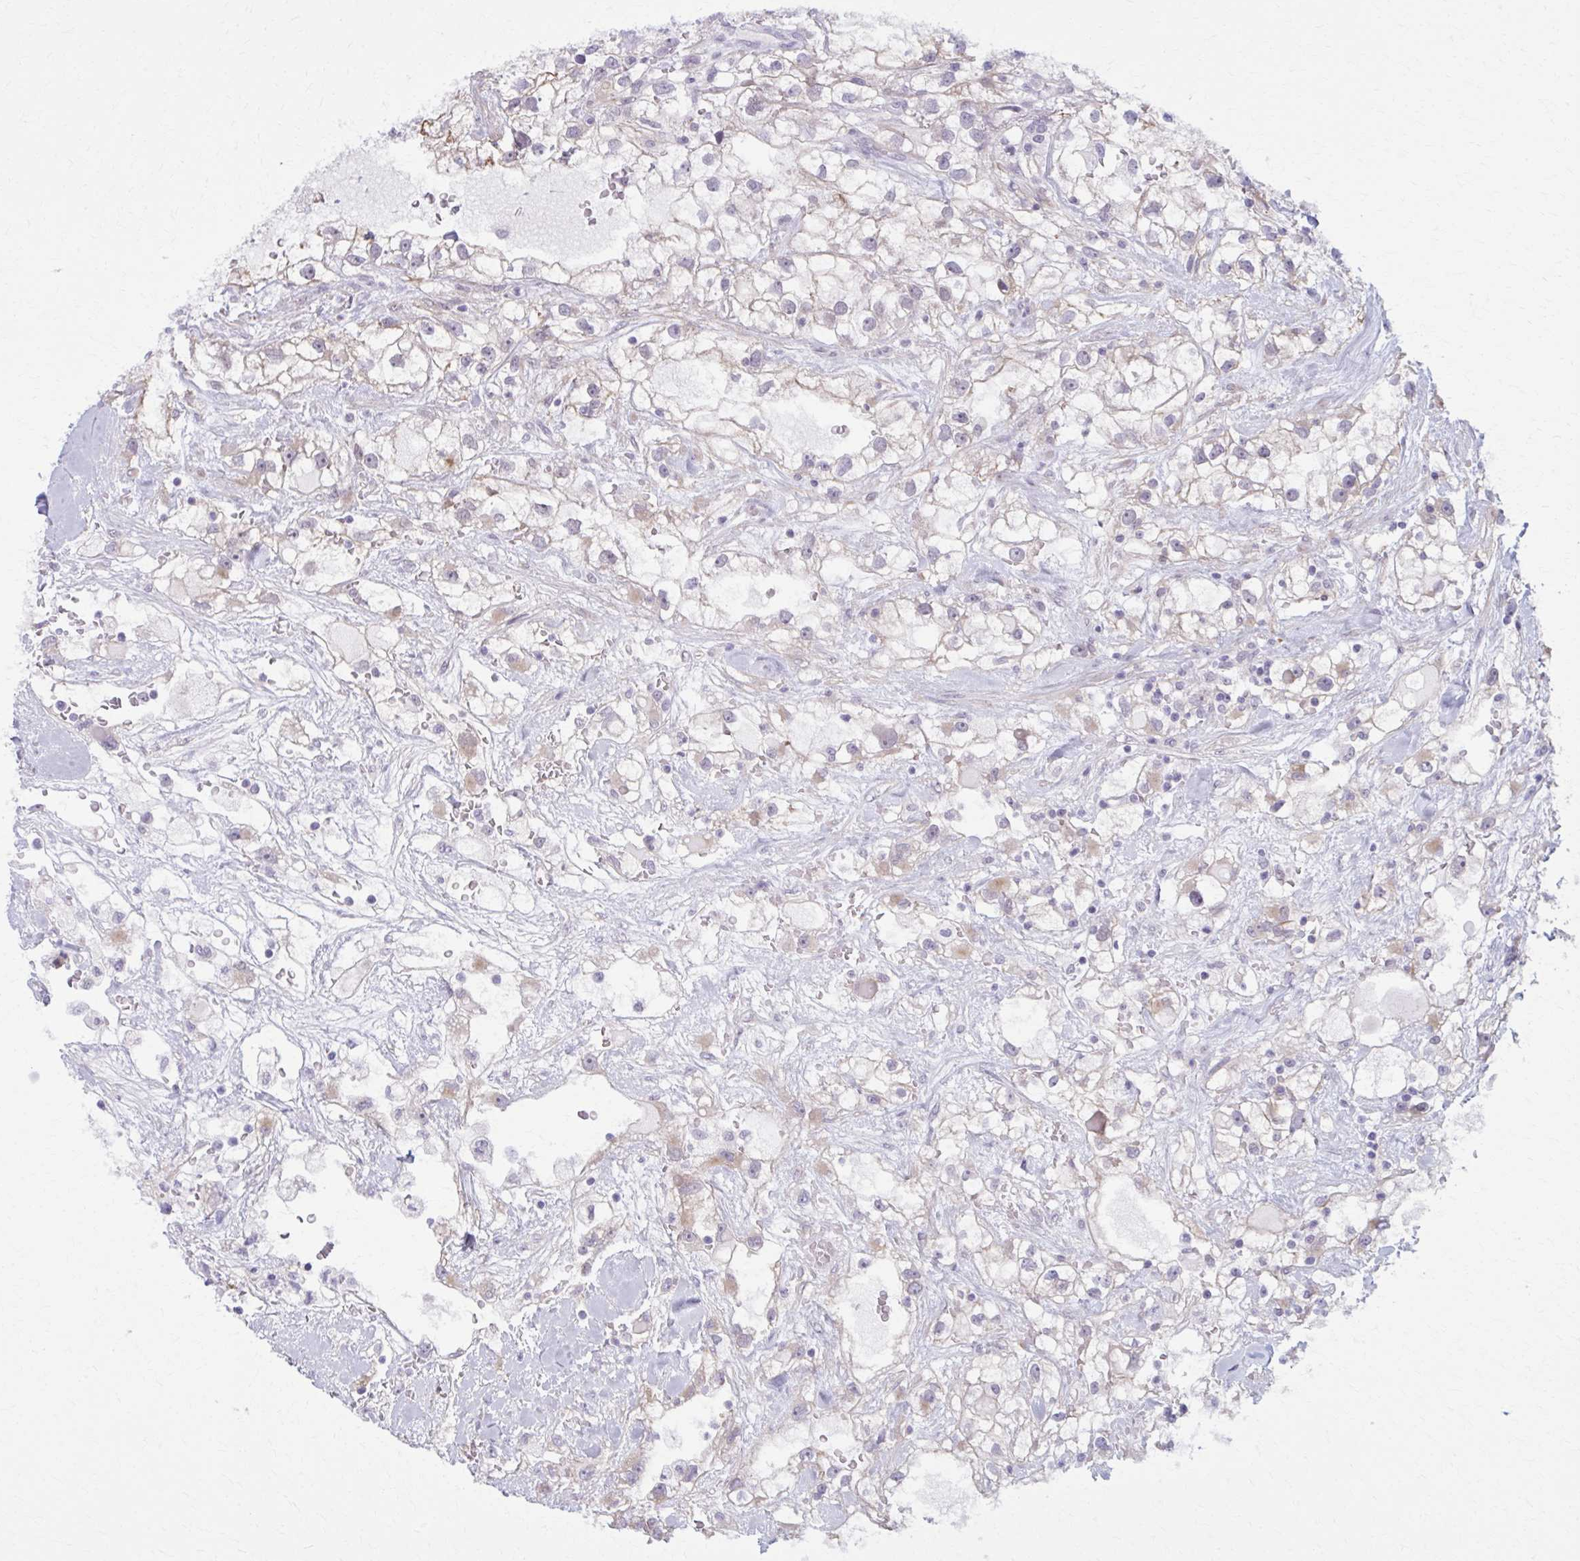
{"staining": {"intensity": "weak", "quantity": "<25%", "location": "cytoplasmic/membranous"}, "tissue": "renal cancer", "cell_type": "Tumor cells", "image_type": "cancer", "snomed": [{"axis": "morphology", "description": "Adenocarcinoma, NOS"}, {"axis": "topography", "description": "Kidney"}], "caption": "IHC of human renal adenocarcinoma demonstrates no expression in tumor cells.", "gene": "NUMBL", "patient": {"sex": "male", "age": 59}}